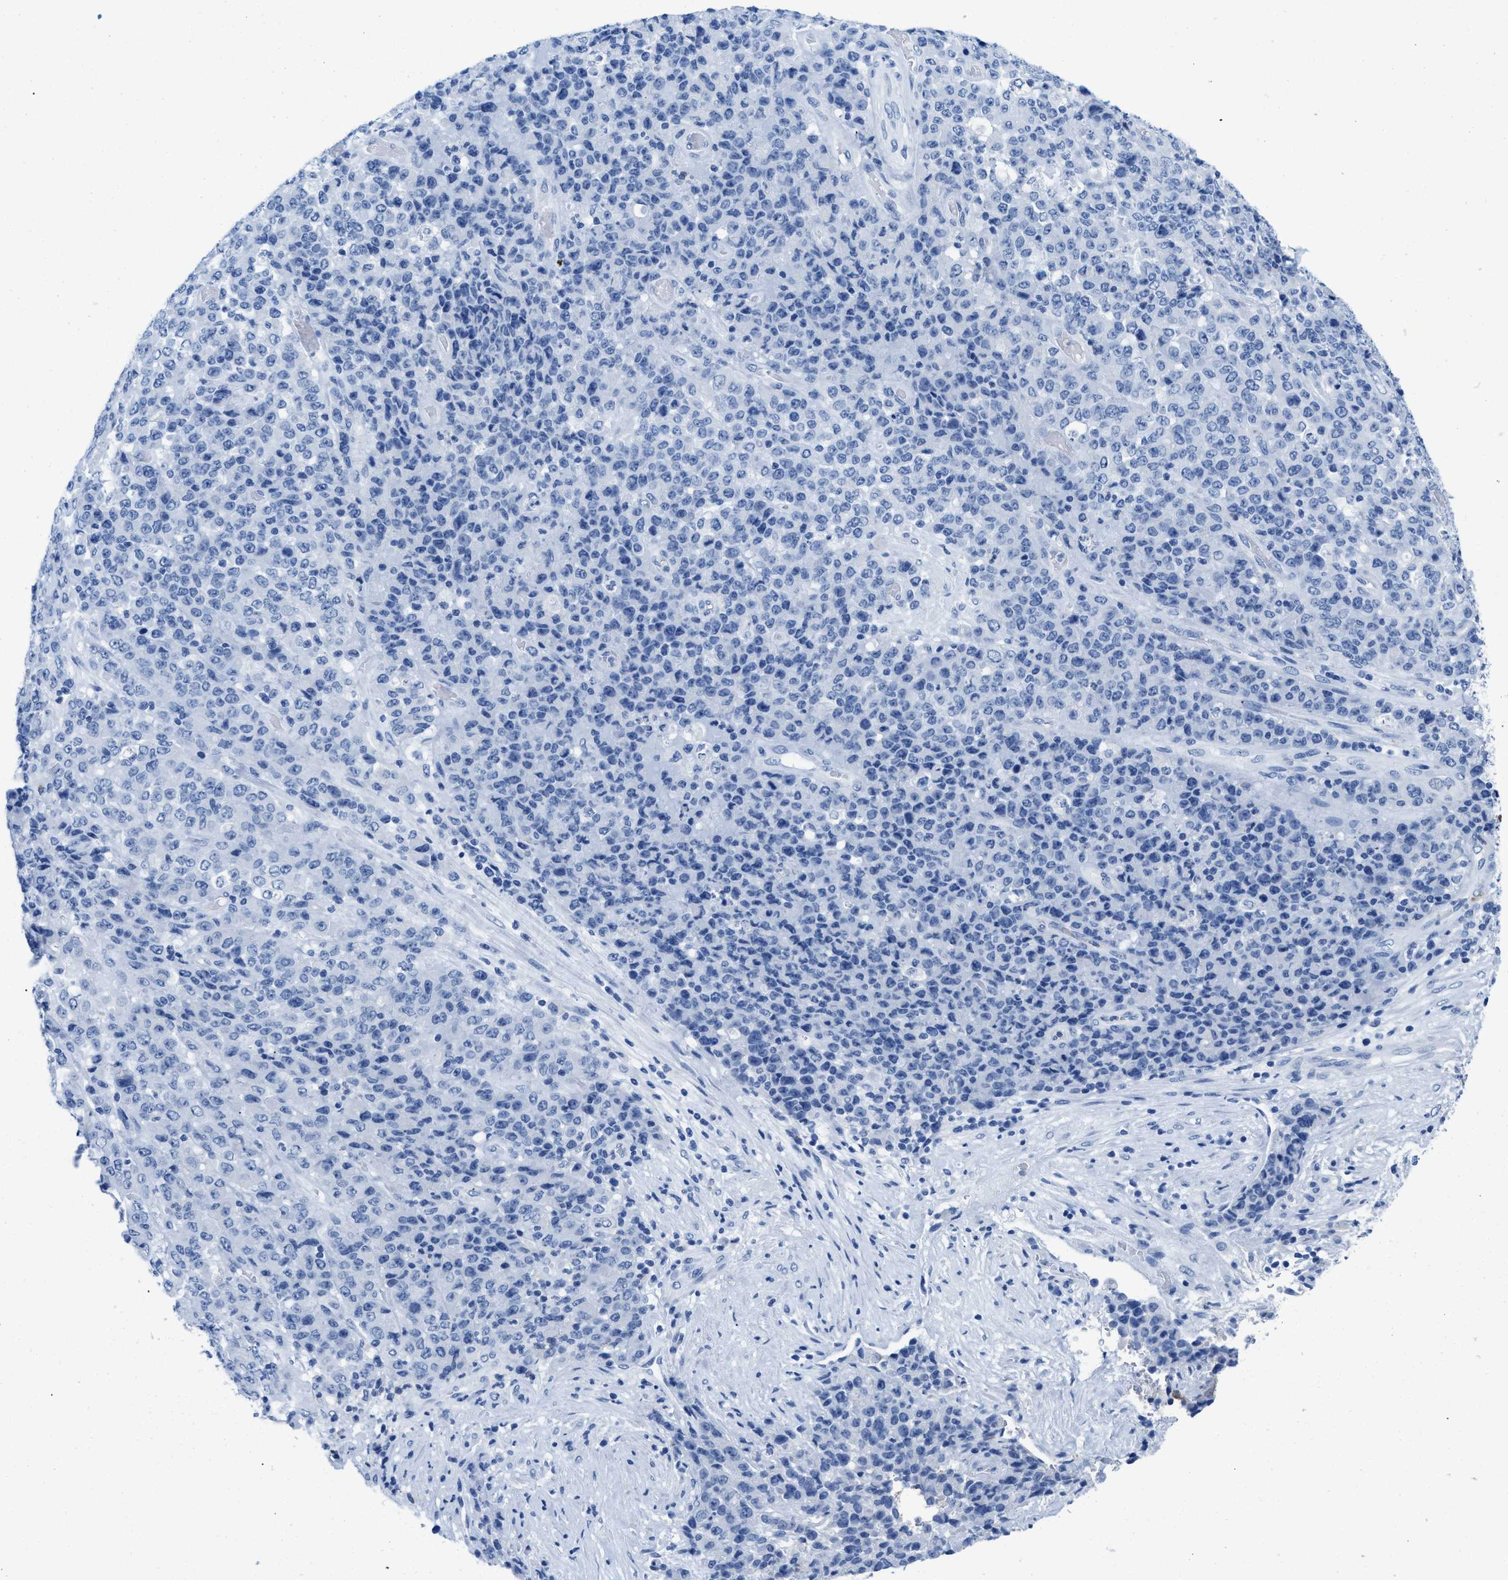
{"staining": {"intensity": "negative", "quantity": "none", "location": "none"}, "tissue": "stomach cancer", "cell_type": "Tumor cells", "image_type": "cancer", "snomed": [{"axis": "morphology", "description": "Adenocarcinoma, NOS"}, {"axis": "topography", "description": "Stomach"}], "caption": "A photomicrograph of adenocarcinoma (stomach) stained for a protein displays no brown staining in tumor cells.", "gene": "CR1", "patient": {"sex": "female", "age": 73}}